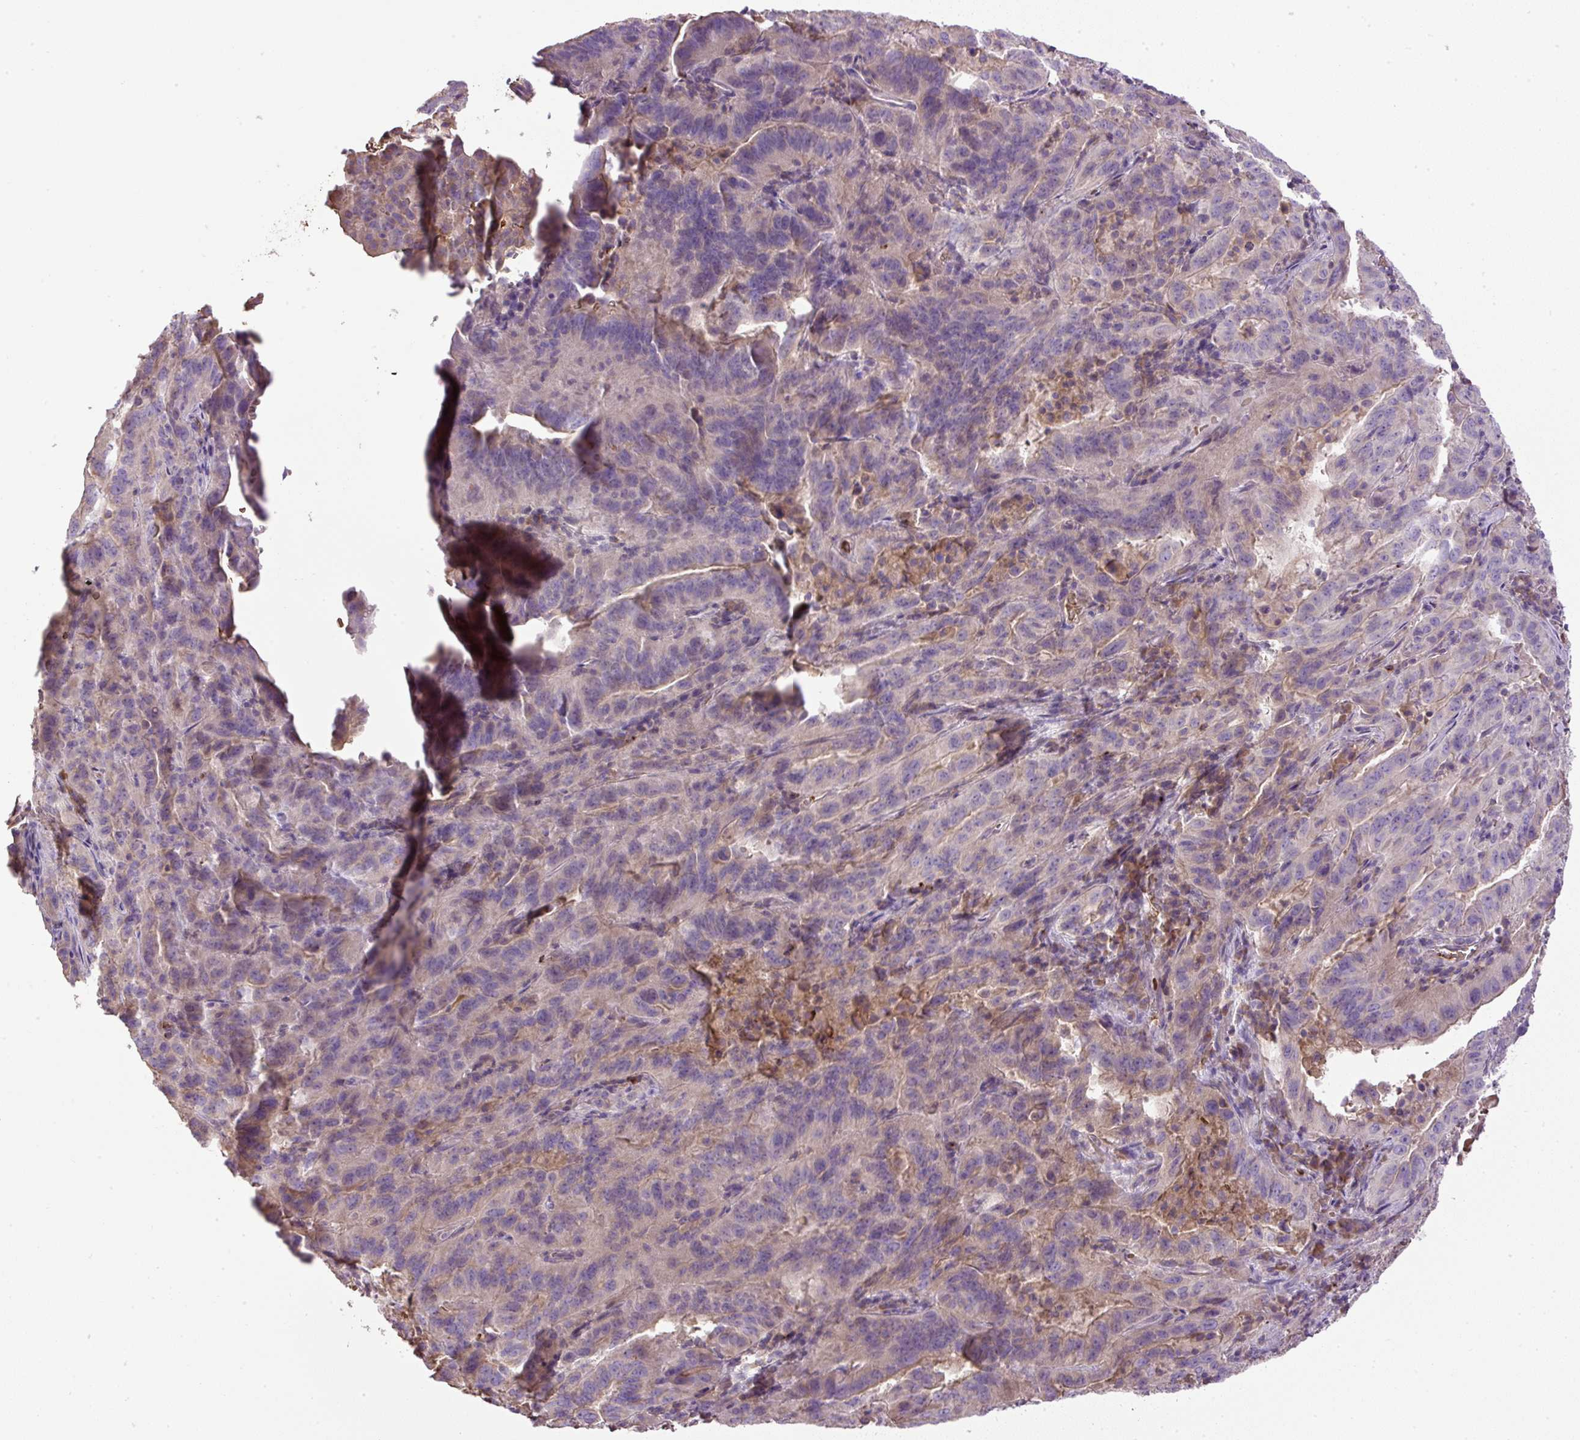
{"staining": {"intensity": "negative", "quantity": "none", "location": "none"}, "tissue": "pancreatic cancer", "cell_type": "Tumor cells", "image_type": "cancer", "snomed": [{"axis": "morphology", "description": "Adenocarcinoma, NOS"}, {"axis": "topography", "description": "Pancreas"}], "caption": "Micrograph shows no protein positivity in tumor cells of pancreatic cancer (adenocarcinoma) tissue. The staining was performed using DAB (3,3'-diaminobenzidine) to visualize the protein expression in brown, while the nuclei were stained in blue with hematoxylin (Magnification: 20x).", "gene": "CXCL13", "patient": {"sex": "male", "age": 63}}